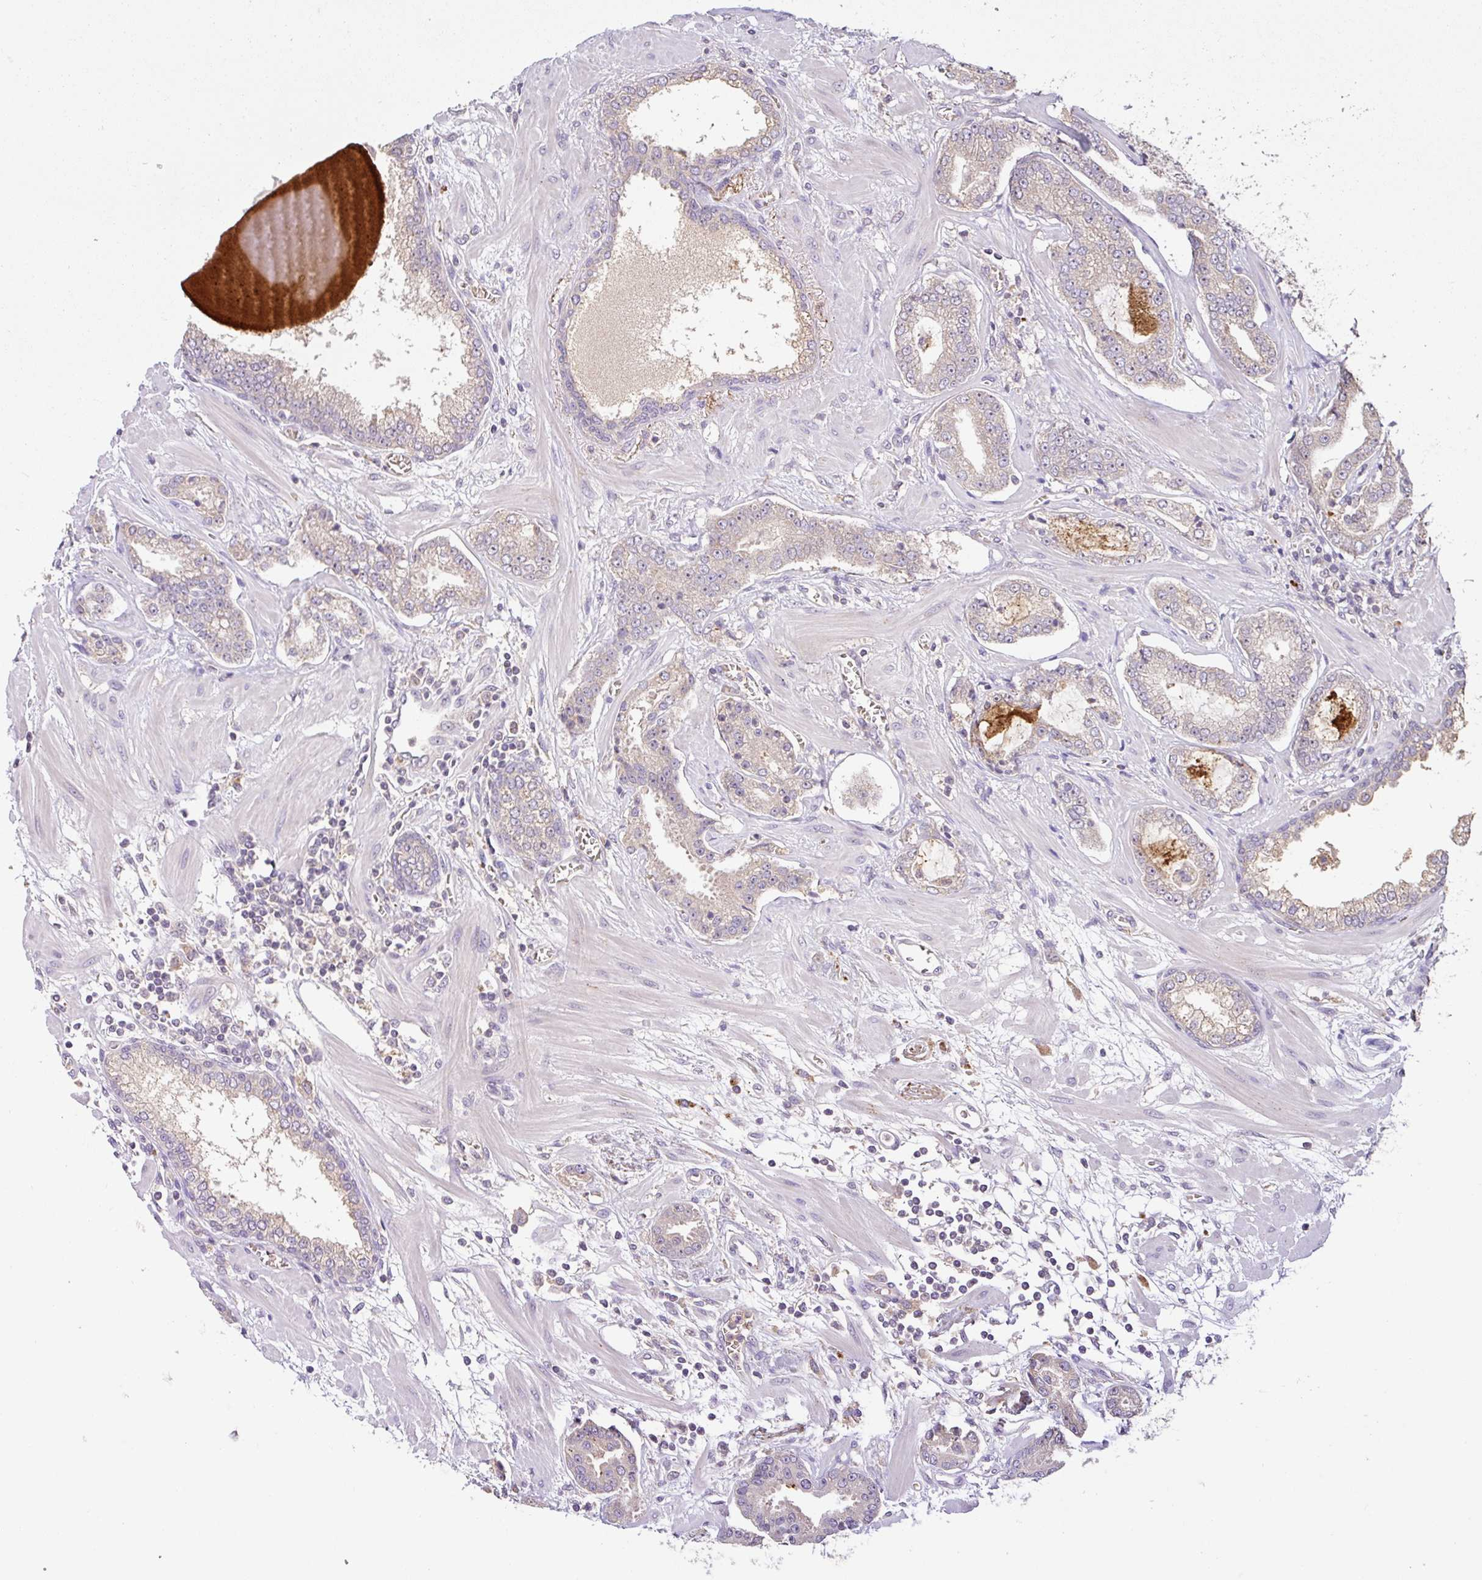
{"staining": {"intensity": "negative", "quantity": "none", "location": "none"}, "tissue": "prostate cancer", "cell_type": "Tumor cells", "image_type": "cancer", "snomed": [{"axis": "morphology", "description": "Adenocarcinoma, Low grade"}, {"axis": "topography", "description": "Prostate"}], "caption": "Immunohistochemical staining of human prostate low-grade adenocarcinoma displays no significant expression in tumor cells.", "gene": "C1QTNF9B", "patient": {"sex": "male", "age": 62}}